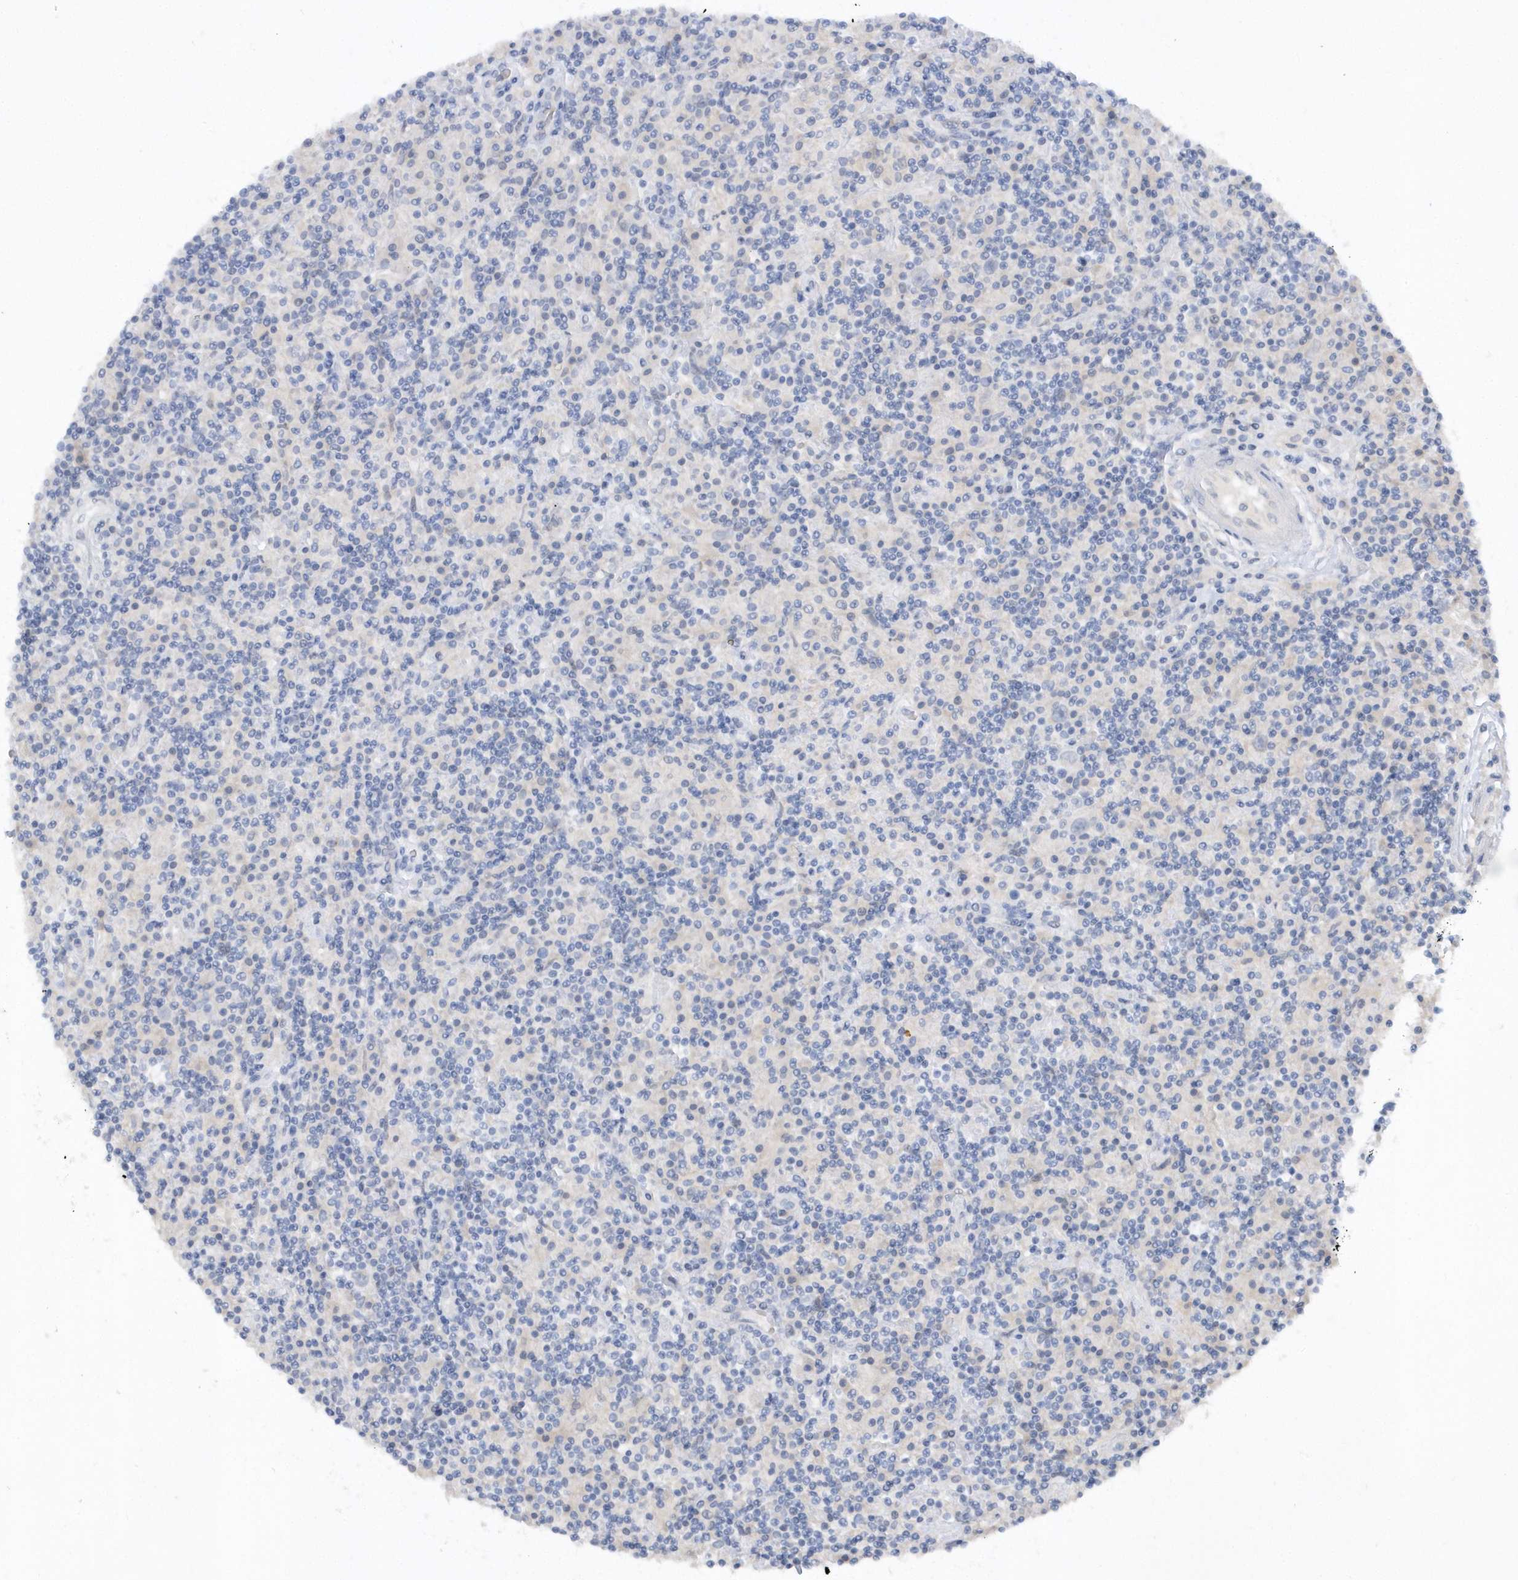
{"staining": {"intensity": "negative", "quantity": "none", "location": "none"}, "tissue": "lymphoma", "cell_type": "Tumor cells", "image_type": "cancer", "snomed": [{"axis": "morphology", "description": "Hodgkin's disease, NOS"}, {"axis": "topography", "description": "Lymph node"}], "caption": "Lymphoma was stained to show a protein in brown. There is no significant expression in tumor cells.", "gene": "RPE", "patient": {"sex": "male", "age": 70}}